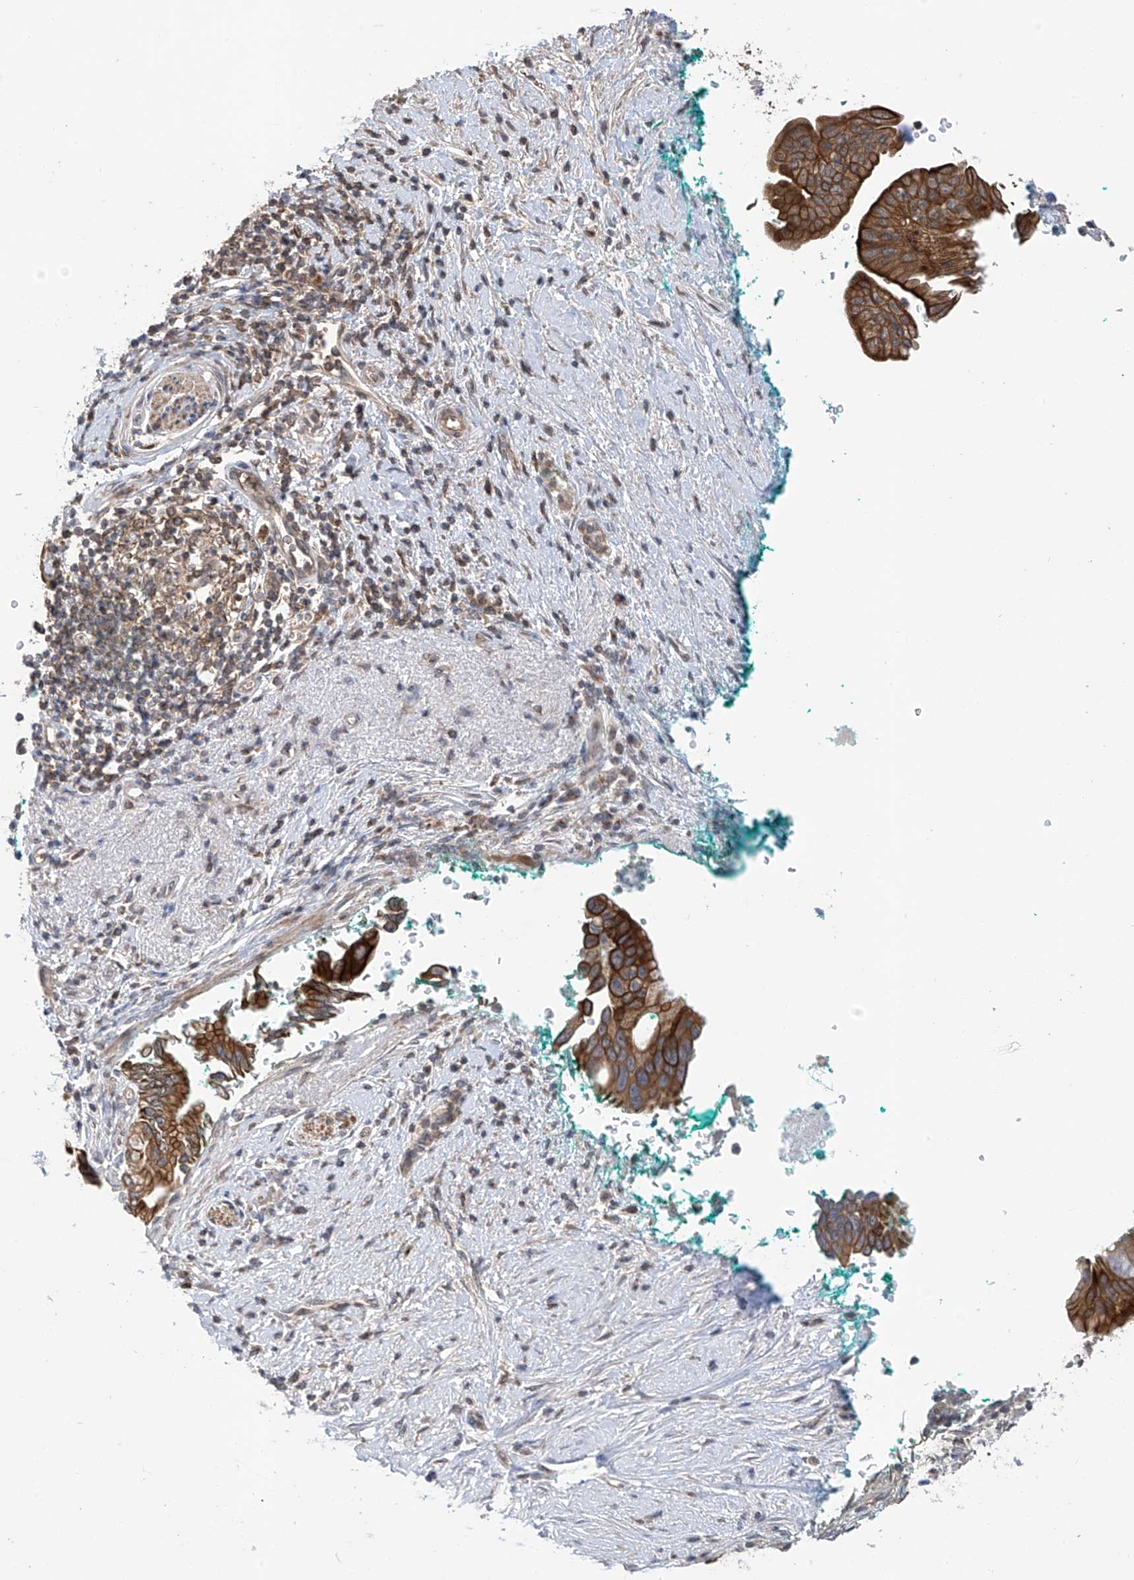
{"staining": {"intensity": "strong", "quantity": ">75%", "location": "cytoplasmic/membranous"}, "tissue": "pancreatic cancer", "cell_type": "Tumor cells", "image_type": "cancer", "snomed": [{"axis": "morphology", "description": "Adenocarcinoma, NOS"}, {"axis": "topography", "description": "Pancreas"}], "caption": "High-magnification brightfield microscopy of adenocarcinoma (pancreatic) stained with DAB (brown) and counterstained with hematoxylin (blue). tumor cells exhibit strong cytoplasmic/membranous staining is appreciated in about>75% of cells.", "gene": "RPAIN", "patient": {"sex": "male", "age": 78}}